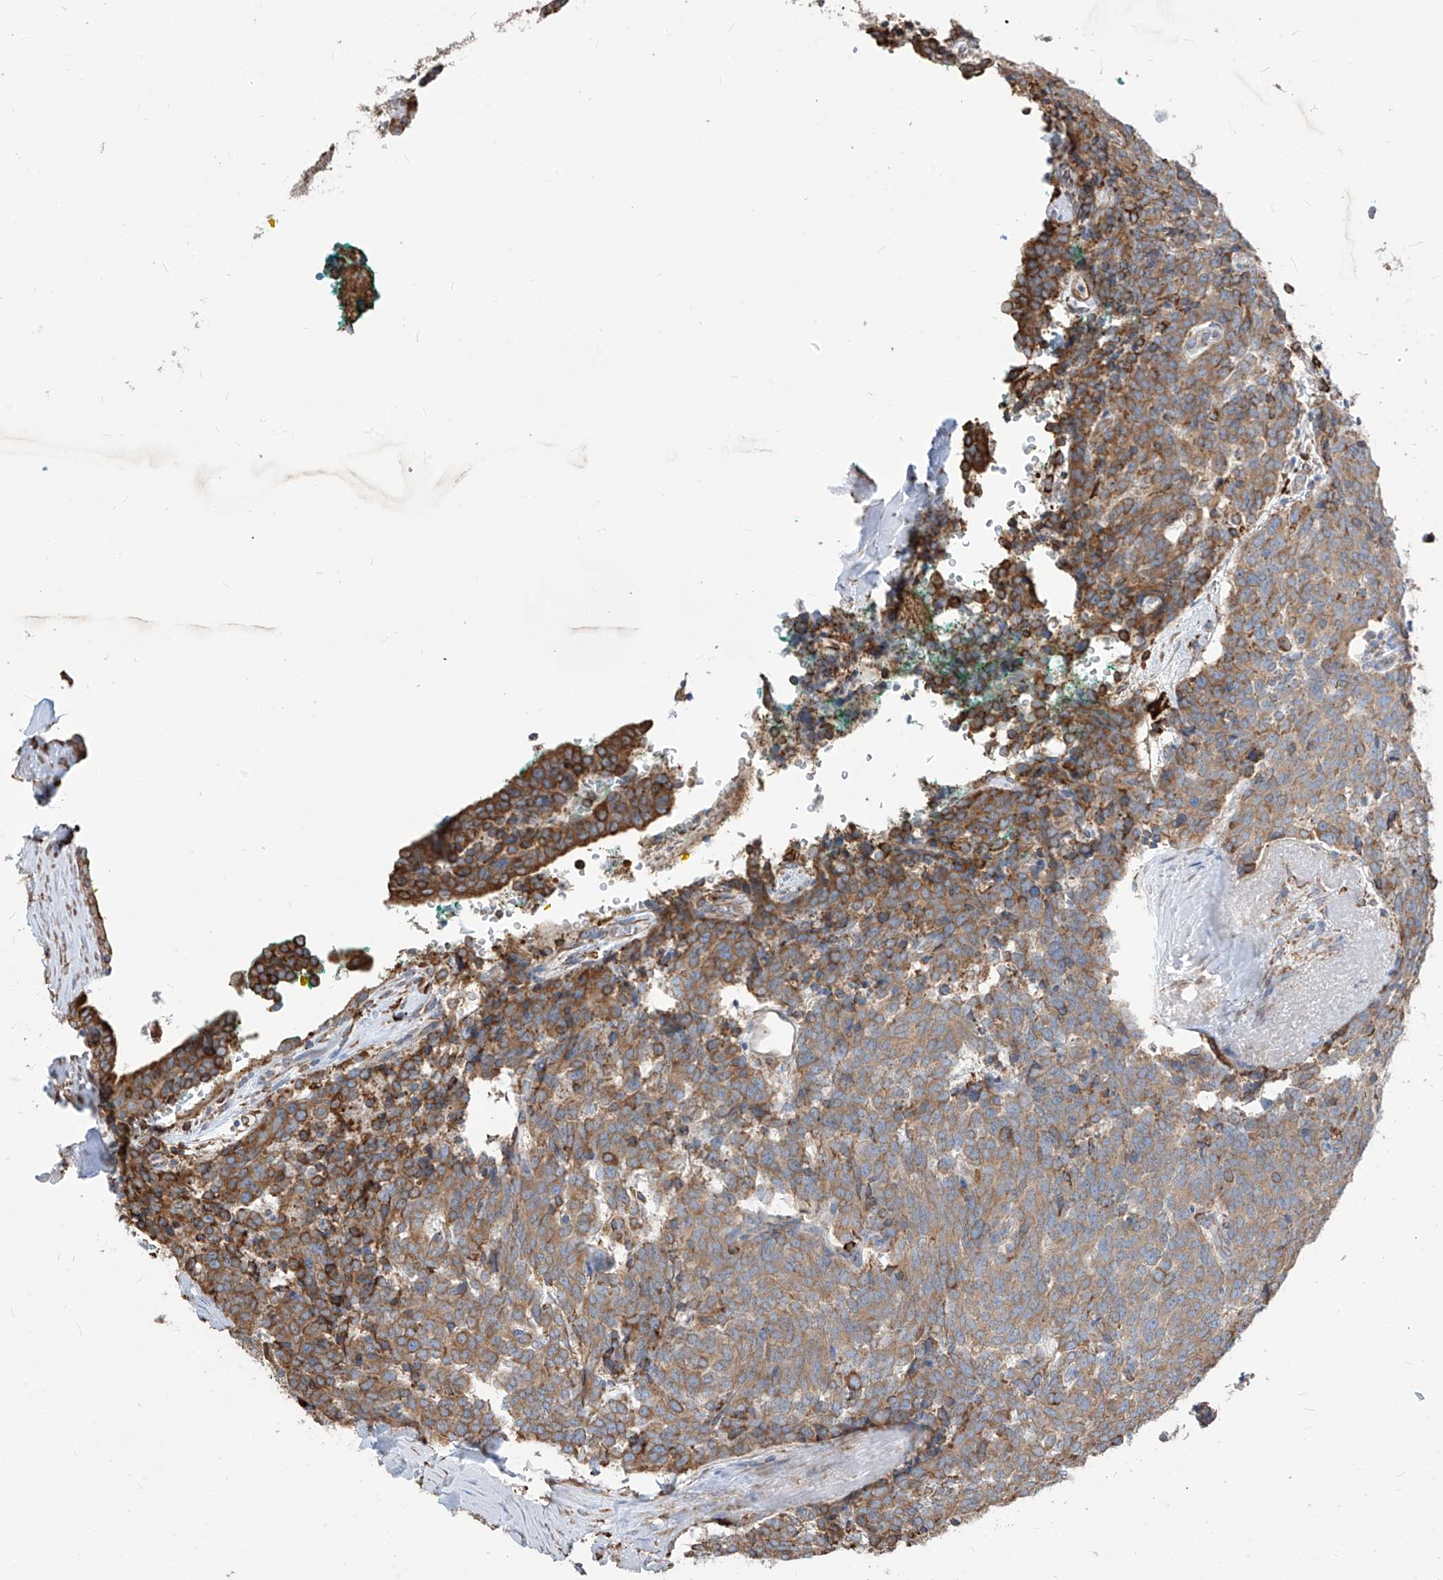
{"staining": {"intensity": "moderate", "quantity": "25%-75%", "location": "cytoplasmic/membranous"}, "tissue": "carcinoid", "cell_type": "Tumor cells", "image_type": "cancer", "snomed": [{"axis": "morphology", "description": "Carcinoid, malignant, NOS"}, {"axis": "topography", "description": "Lung"}], "caption": "Moderate cytoplasmic/membranous protein expression is identified in approximately 25%-75% of tumor cells in malignant carcinoid. (DAB IHC, brown staining for protein, blue staining for nuclei).", "gene": "PDIA6", "patient": {"sex": "female", "age": 46}}